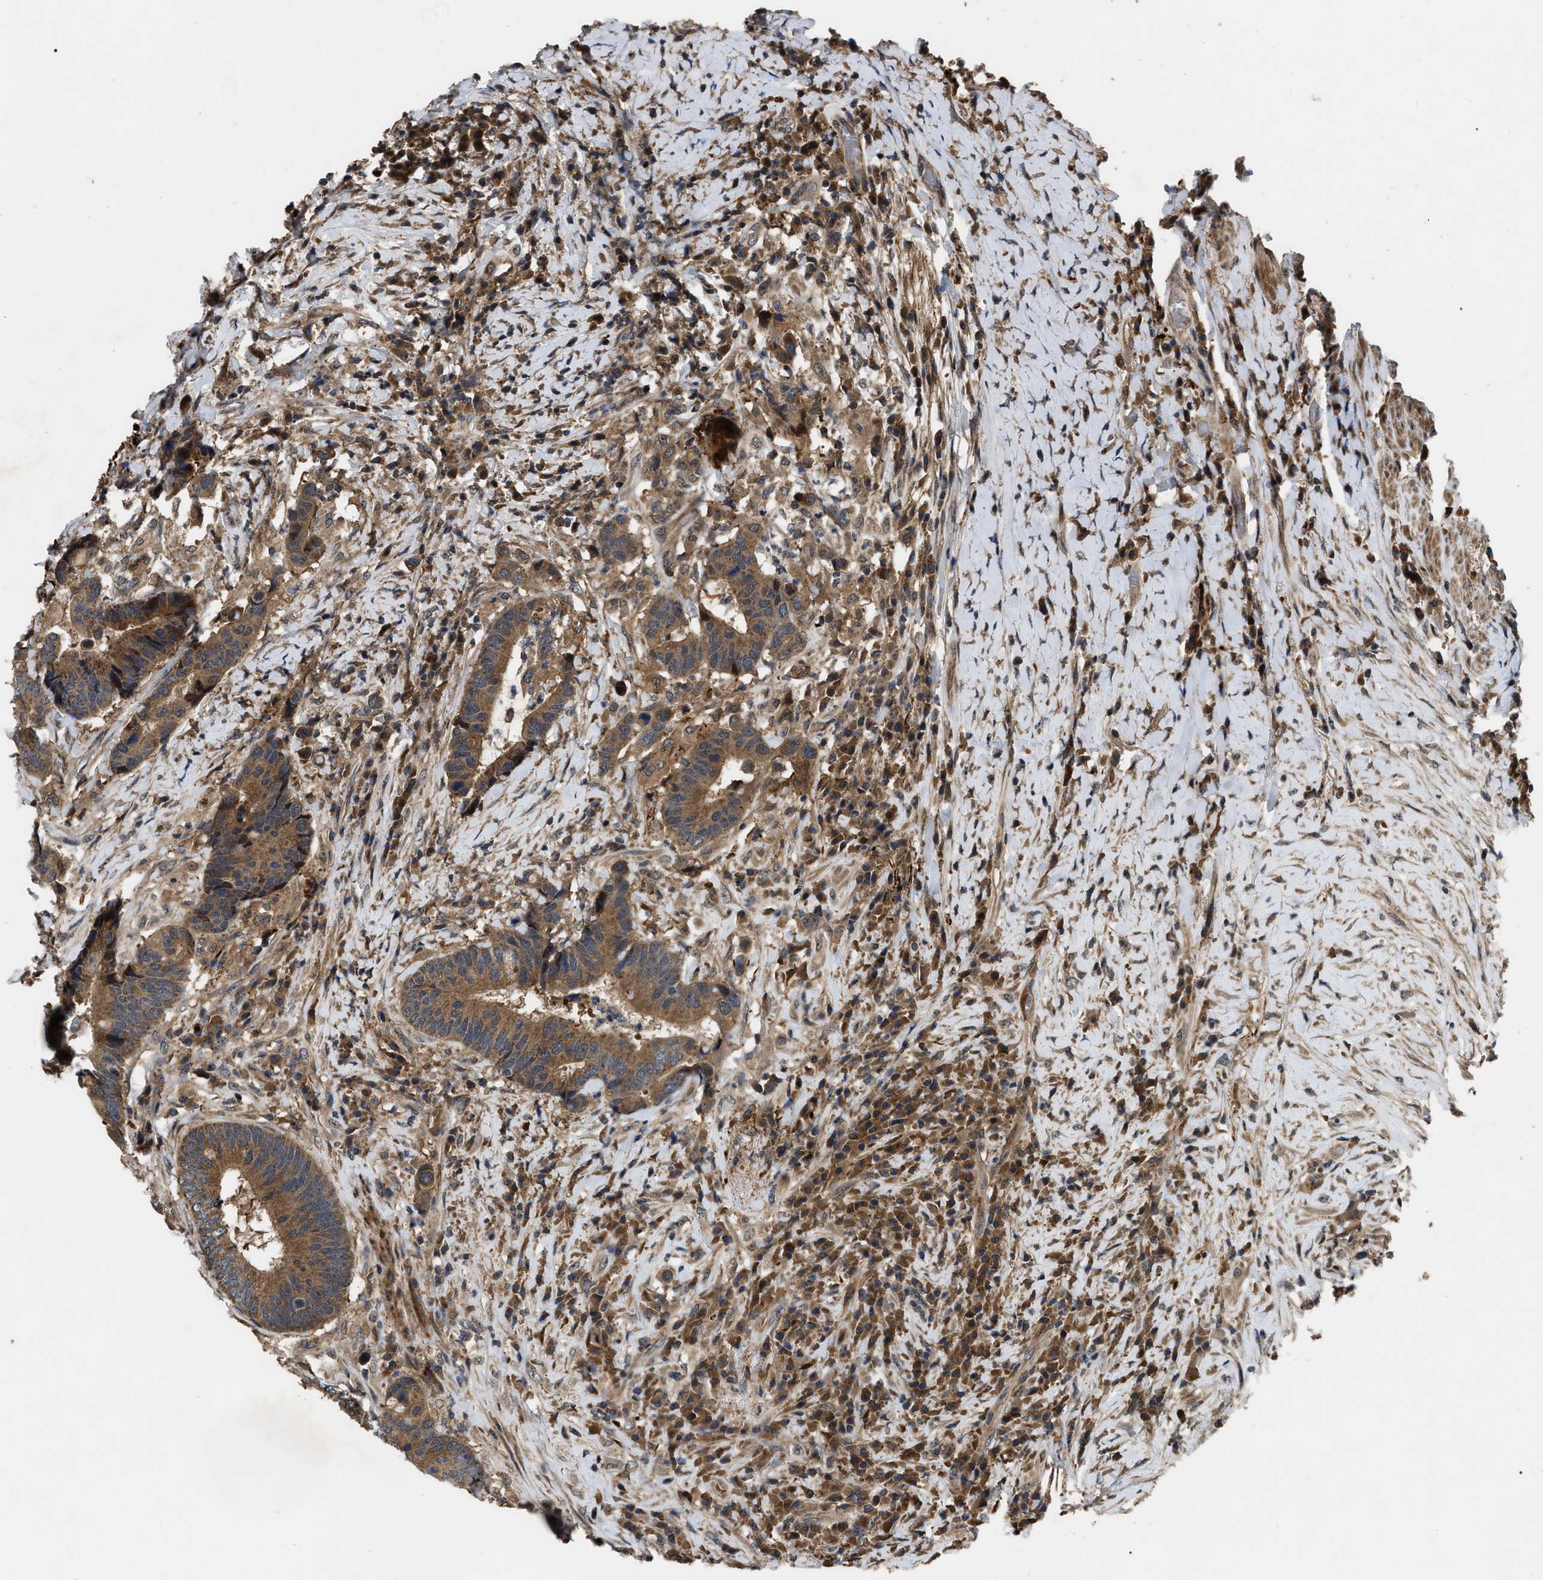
{"staining": {"intensity": "moderate", "quantity": ">75%", "location": "cytoplasmic/membranous"}, "tissue": "colorectal cancer", "cell_type": "Tumor cells", "image_type": "cancer", "snomed": [{"axis": "morphology", "description": "Adenocarcinoma, NOS"}, {"axis": "topography", "description": "Rectum"}], "caption": "IHC micrograph of neoplastic tissue: human colorectal cancer (adenocarcinoma) stained using immunohistochemistry shows medium levels of moderate protein expression localized specifically in the cytoplasmic/membranous of tumor cells, appearing as a cytoplasmic/membranous brown color.", "gene": "PPWD1", "patient": {"sex": "female", "age": 89}}